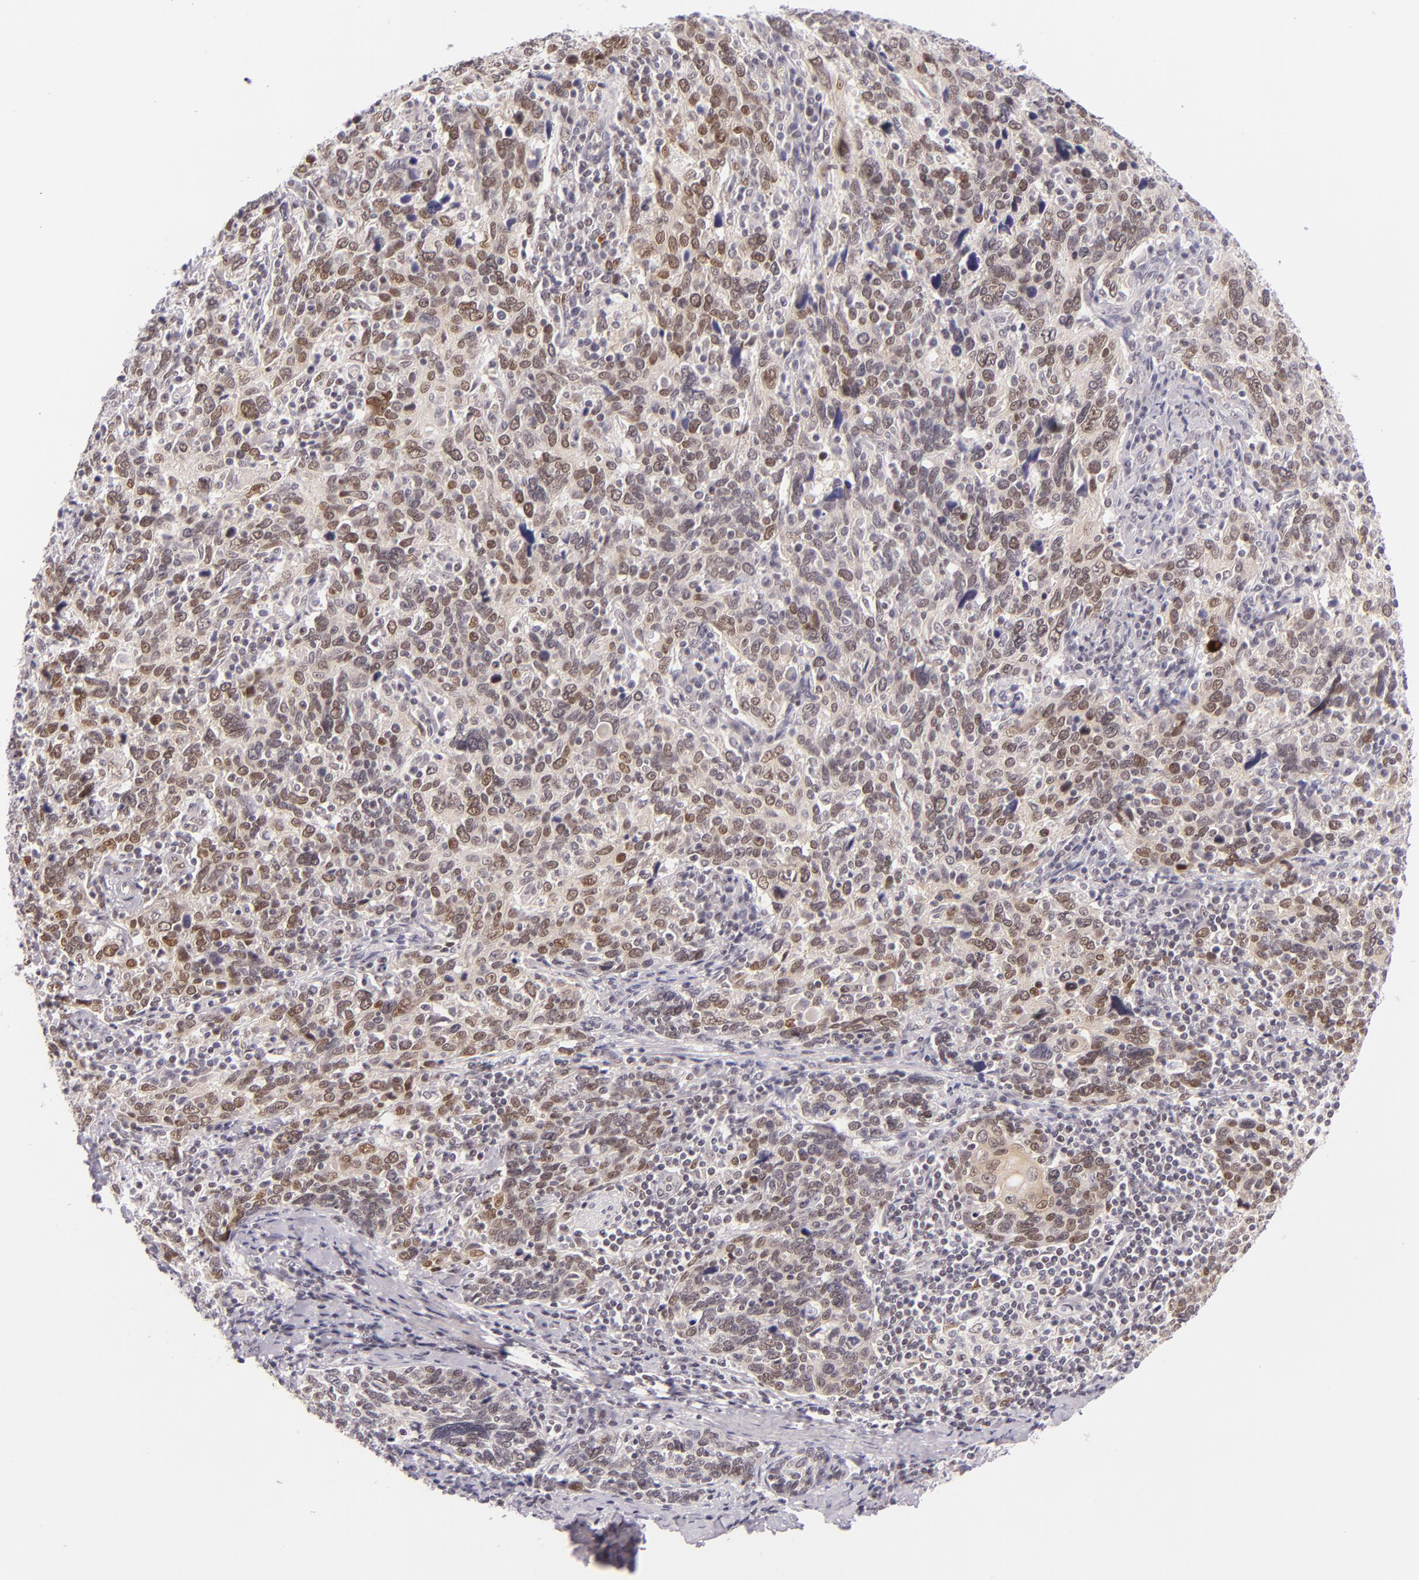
{"staining": {"intensity": "moderate", "quantity": "25%-75%", "location": "cytoplasmic/membranous,nuclear"}, "tissue": "cervical cancer", "cell_type": "Tumor cells", "image_type": "cancer", "snomed": [{"axis": "morphology", "description": "Squamous cell carcinoma, NOS"}, {"axis": "topography", "description": "Cervix"}], "caption": "The histopathology image shows a brown stain indicating the presence of a protein in the cytoplasmic/membranous and nuclear of tumor cells in cervical squamous cell carcinoma.", "gene": "BCL3", "patient": {"sex": "female", "age": 41}}